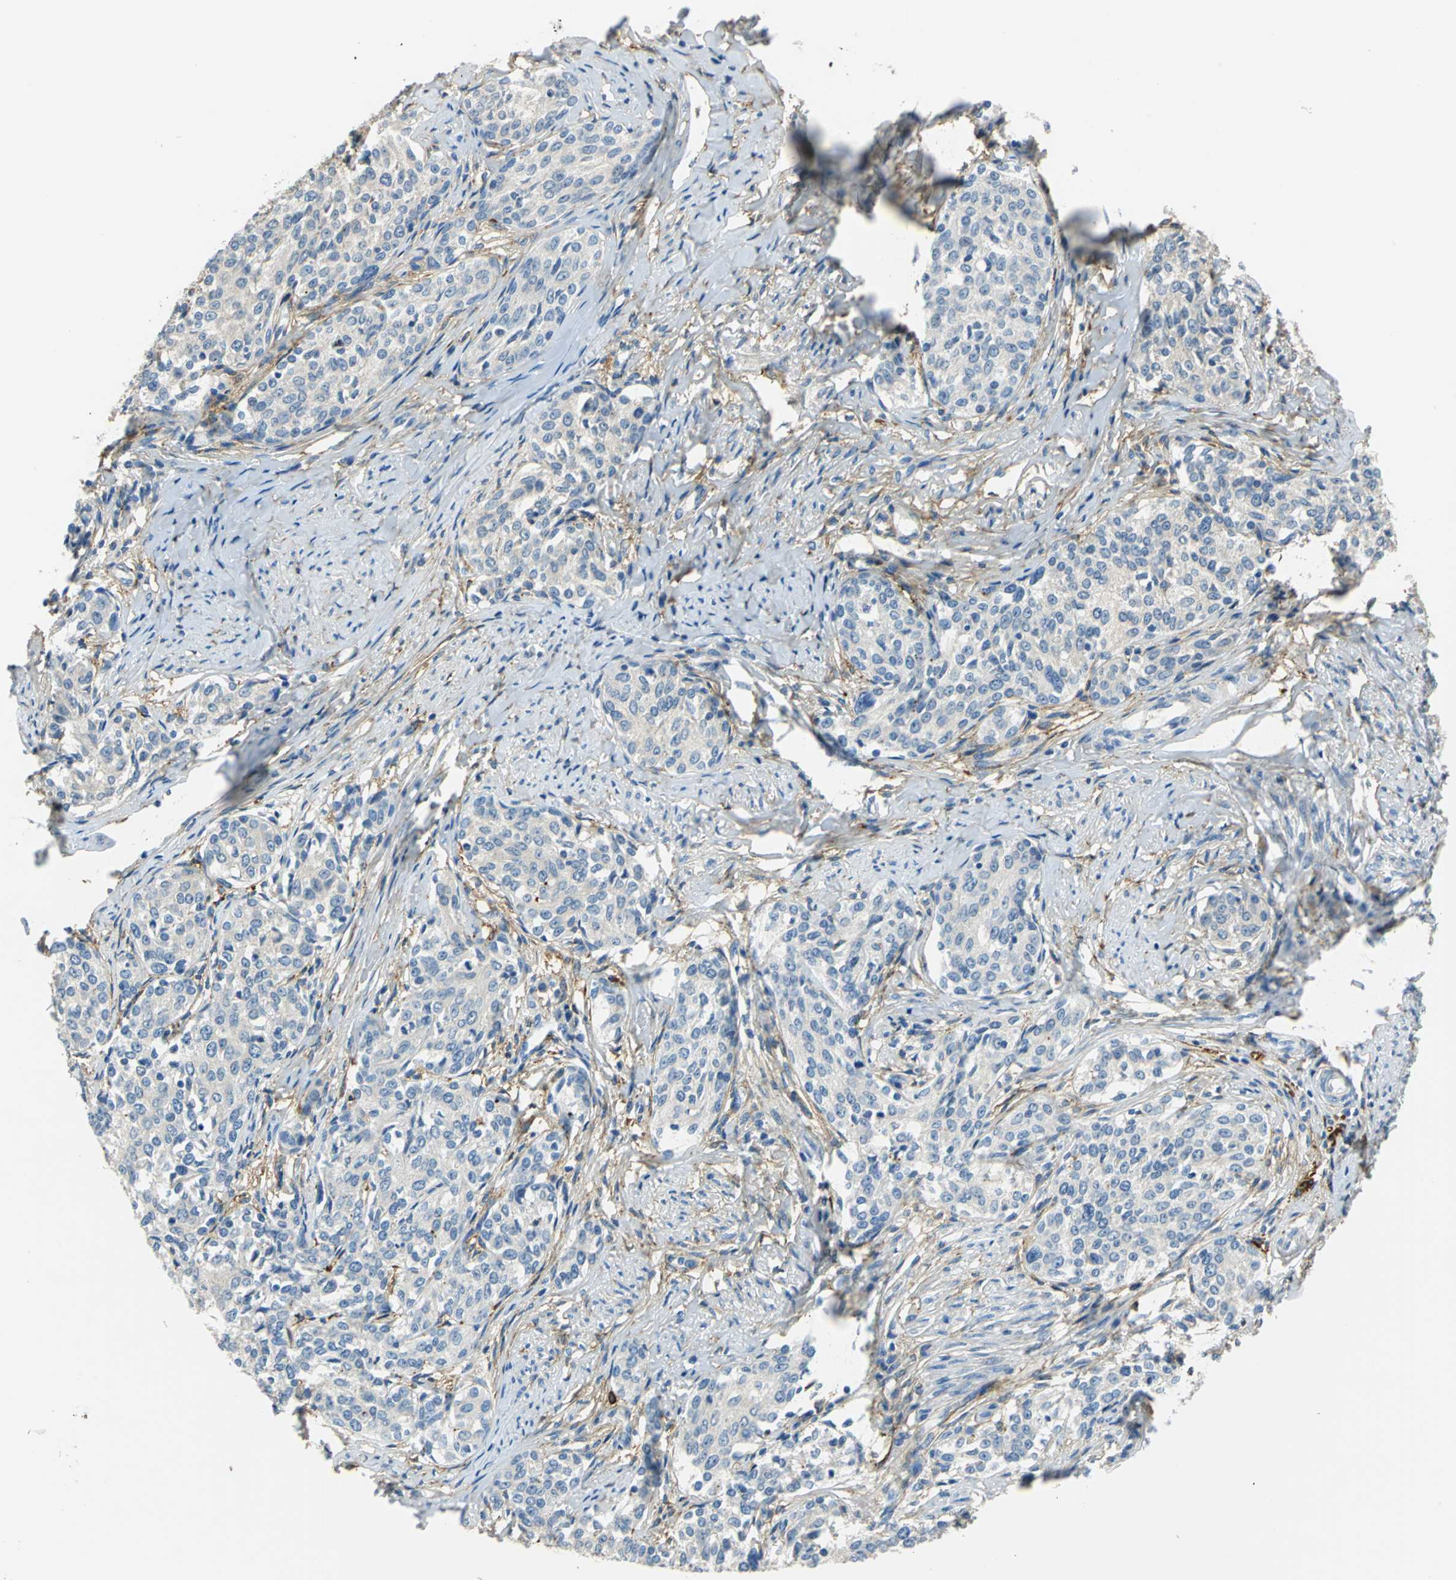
{"staining": {"intensity": "negative", "quantity": "none", "location": "none"}, "tissue": "cervical cancer", "cell_type": "Tumor cells", "image_type": "cancer", "snomed": [{"axis": "morphology", "description": "Squamous cell carcinoma, NOS"}, {"axis": "morphology", "description": "Adenocarcinoma, NOS"}, {"axis": "topography", "description": "Cervix"}], "caption": "This is an immunohistochemistry (IHC) histopathology image of adenocarcinoma (cervical). There is no positivity in tumor cells.", "gene": "AKAP12", "patient": {"sex": "female", "age": 52}}